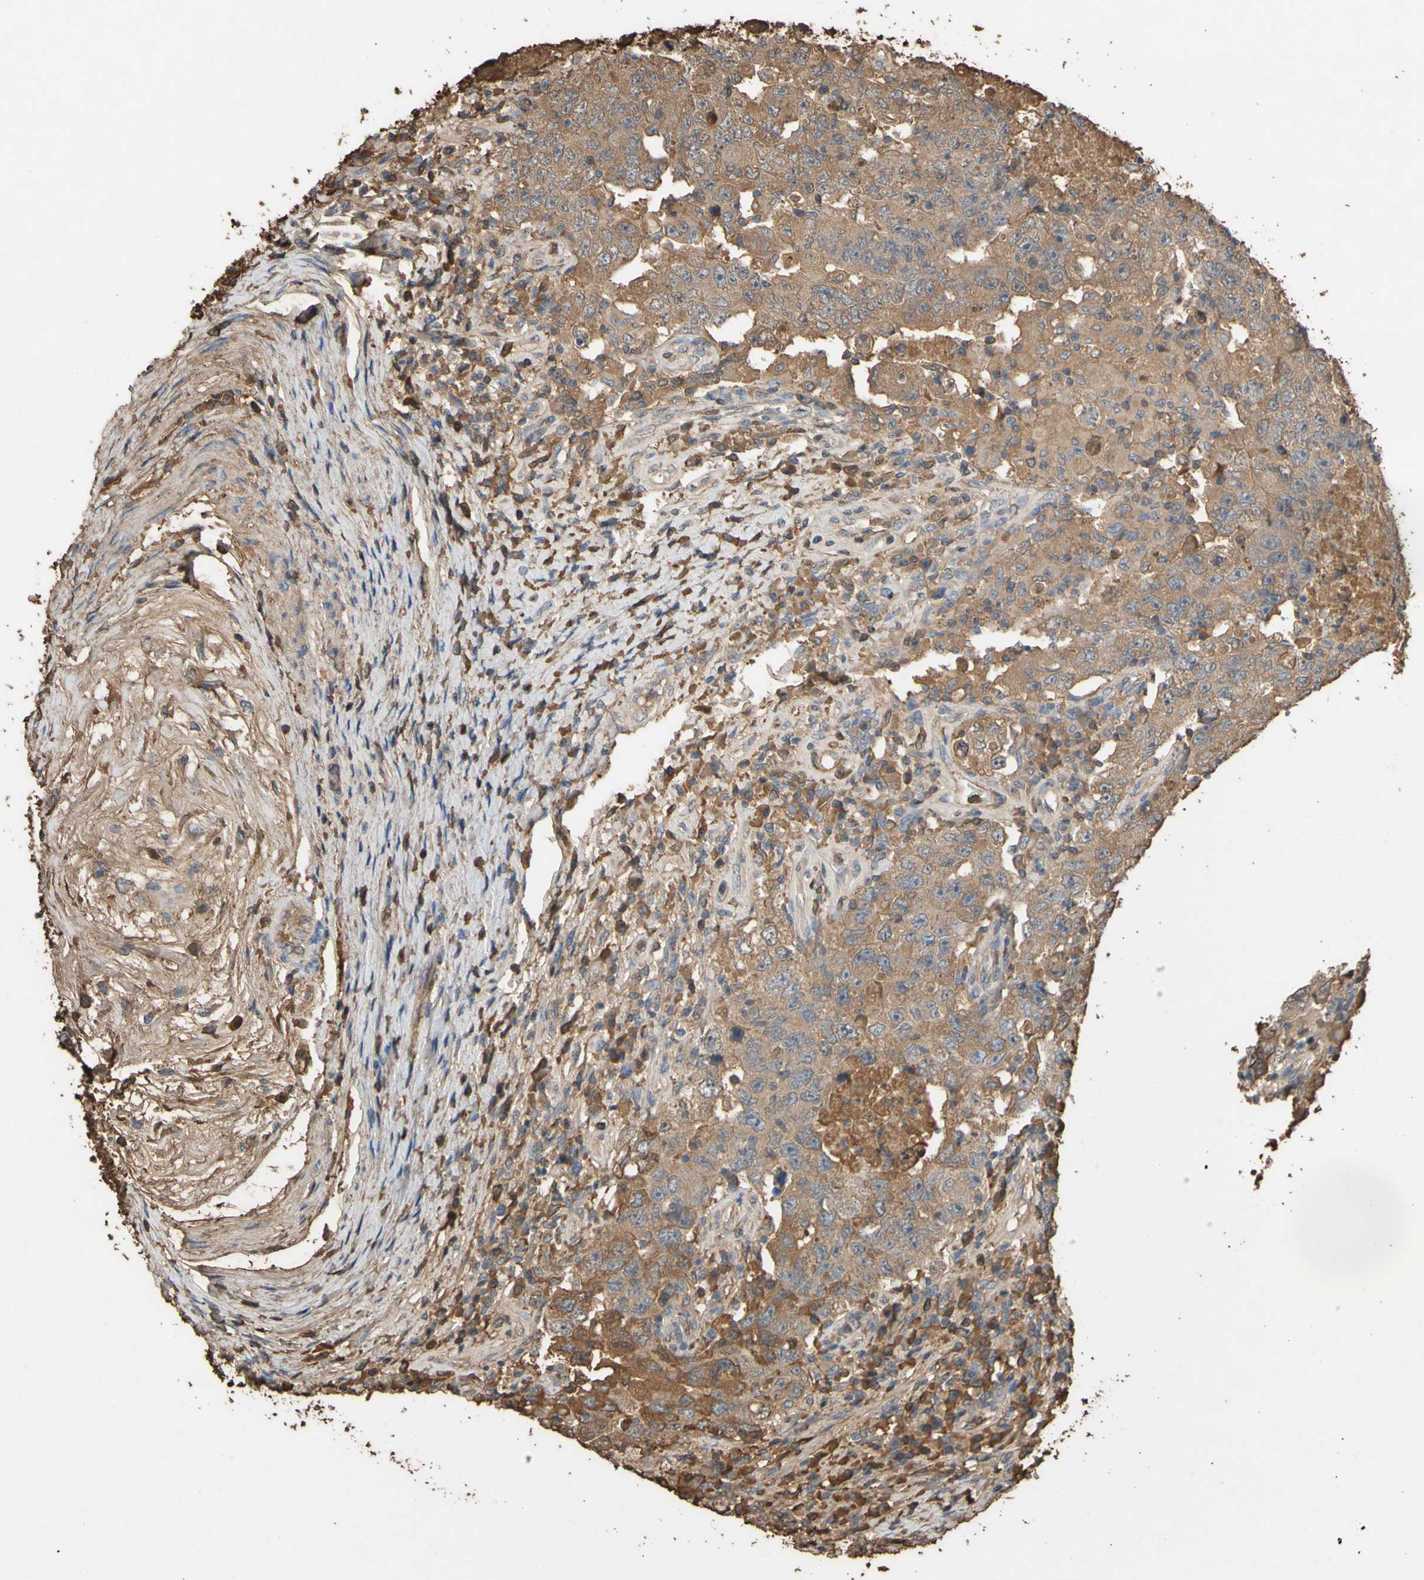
{"staining": {"intensity": "moderate", "quantity": "25%-75%", "location": "cytoplasmic/membranous"}, "tissue": "testis cancer", "cell_type": "Tumor cells", "image_type": "cancer", "snomed": [{"axis": "morphology", "description": "Carcinoma, Embryonal, NOS"}, {"axis": "topography", "description": "Testis"}], "caption": "There is medium levels of moderate cytoplasmic/membranous positivity in tumor cells of embryonal carcinoma (testis), as demonstrated by immunohistochemical staining (brown color).", "gene": "PTGDS", "patient": {"sex": "male", "age": 26}}